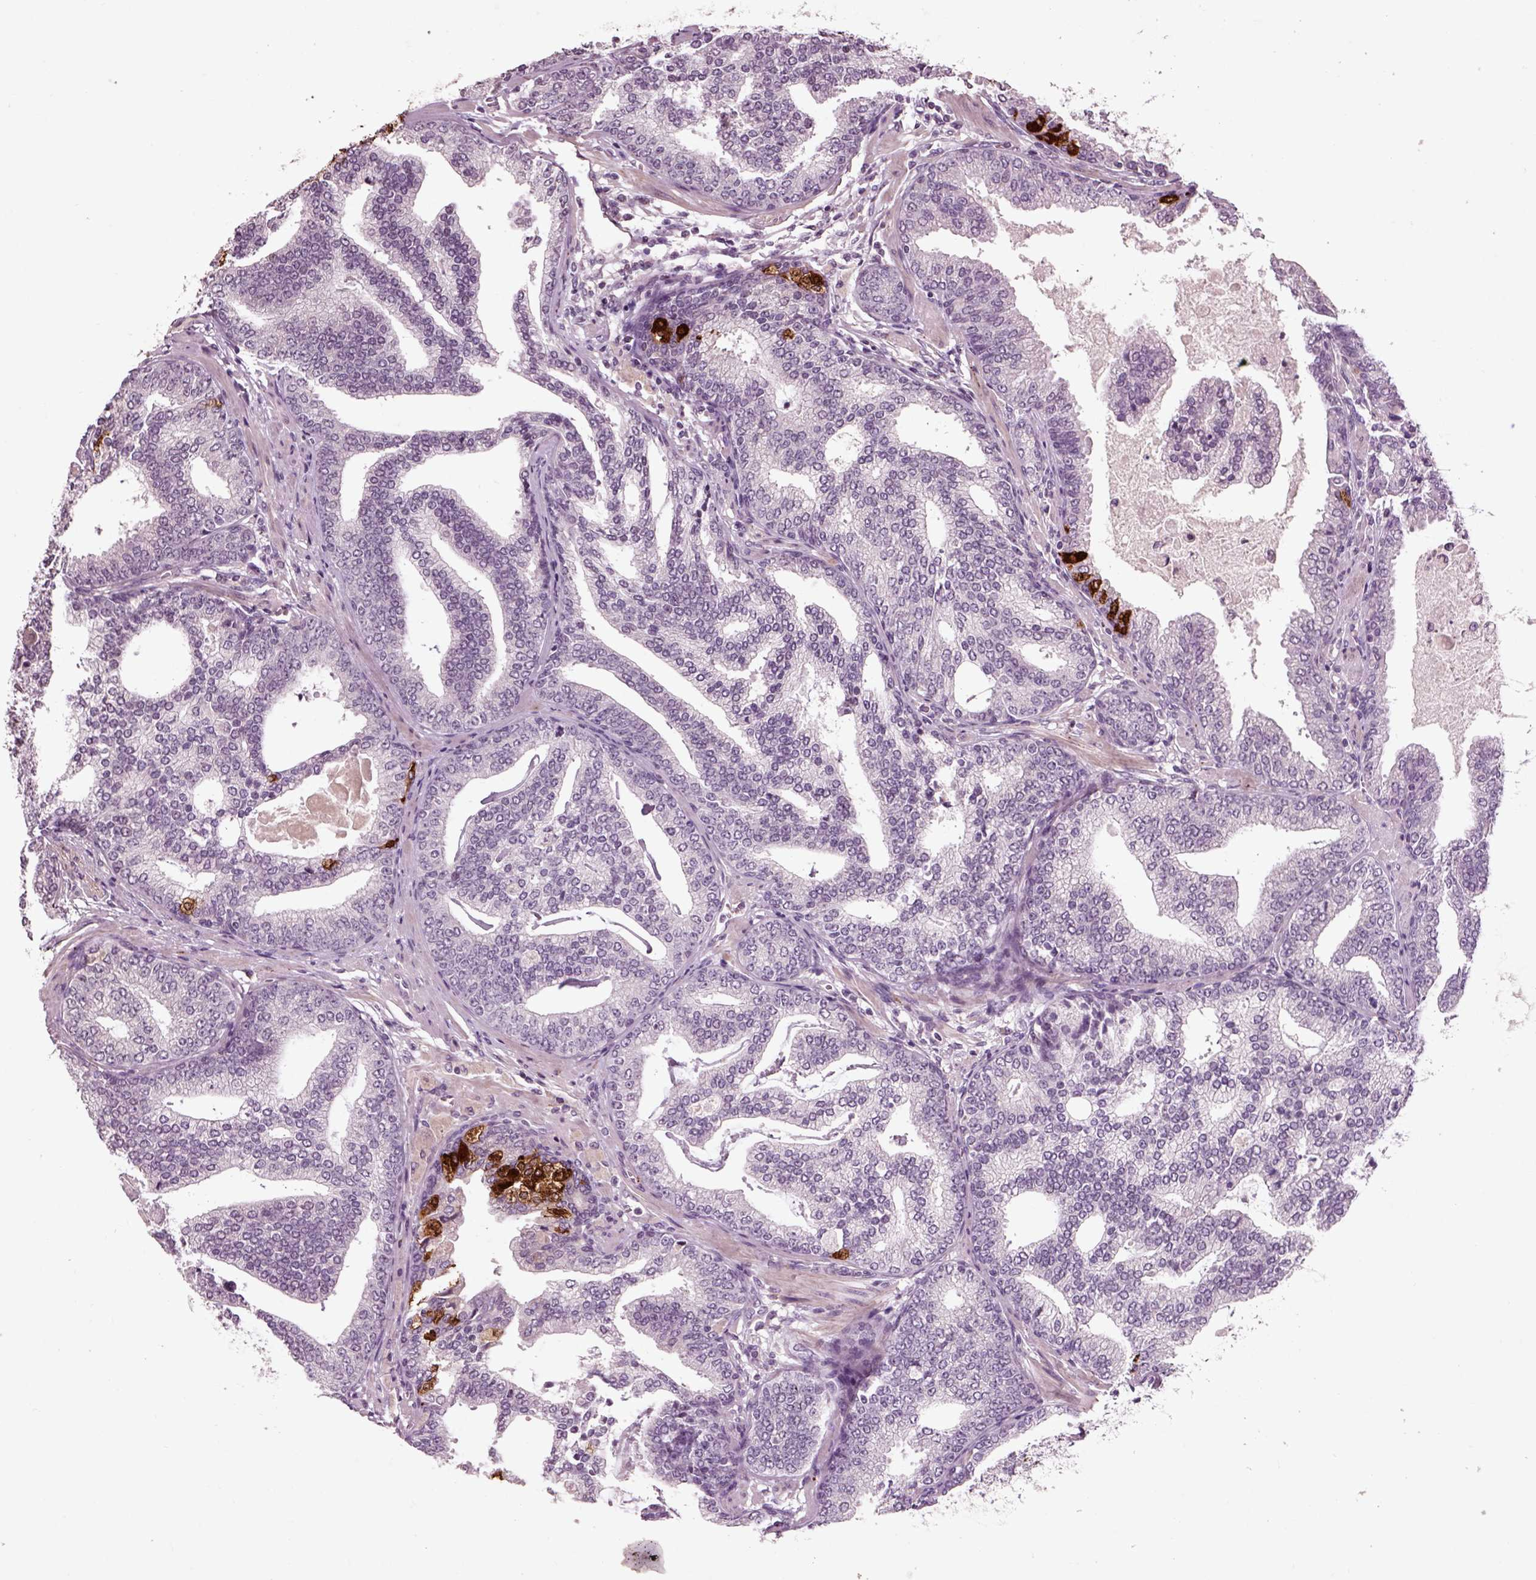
{"staining": {"intensity": "strong", "quantity": "<25%", "location": "cytoplasmic/membranous"}, "tissue": "prostate cancer", "cell_type": "Tumor cells", "image_type": "cancer", "snomed": [{"axis": "morphology", "description": "Adenocarcinoma, NOS"}, {"axis": "topography", "description": "Prostate"}], "caption": "Brown immunohistochemical staining in adenocarcinoma (prostate) exhibits strong cytoplasmic/membranous positivity in about <25% of tumor cells.", "gene": "CHGB", "patient": {"sex": "male", "age": 64}}